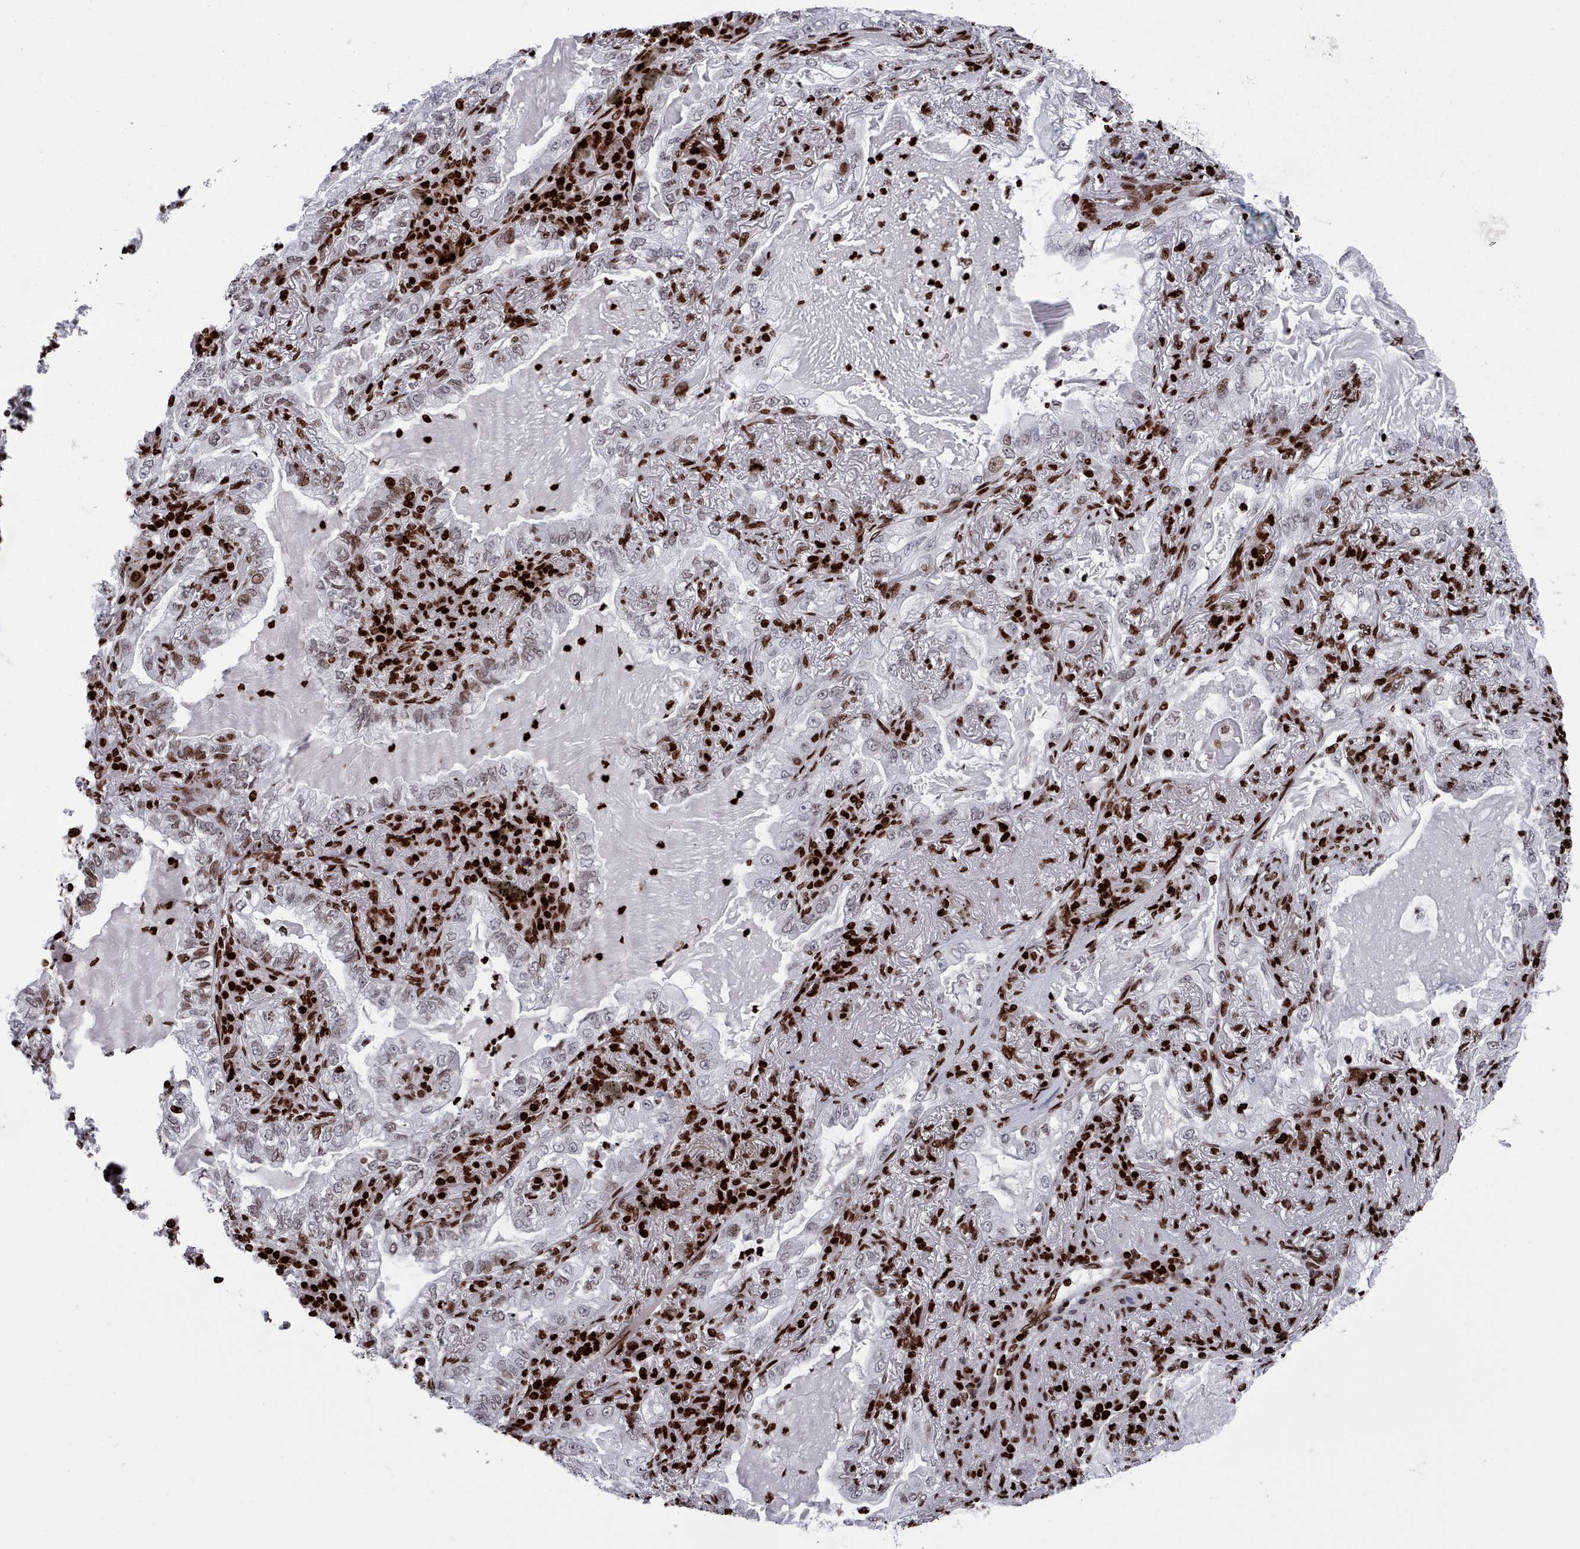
{"staining": {"intensity": "weak", "quantity": "<25%", "location": "nuclear"}, "tissue": "lung cancer", "cell_type": "Tumor cells", "image_type": "cancer", "snomed": [{"axis": "morphology", "description": "Adenocarcinoma, NOS"}, {"axis": "topography", "description": "Lung"}], "caption": "A photomicrograph of human lung adenocarcinoma is negative for staining in tumor cells.", "gene": "PCDHB12", "patient": {"sex": "female", "age": 73}}